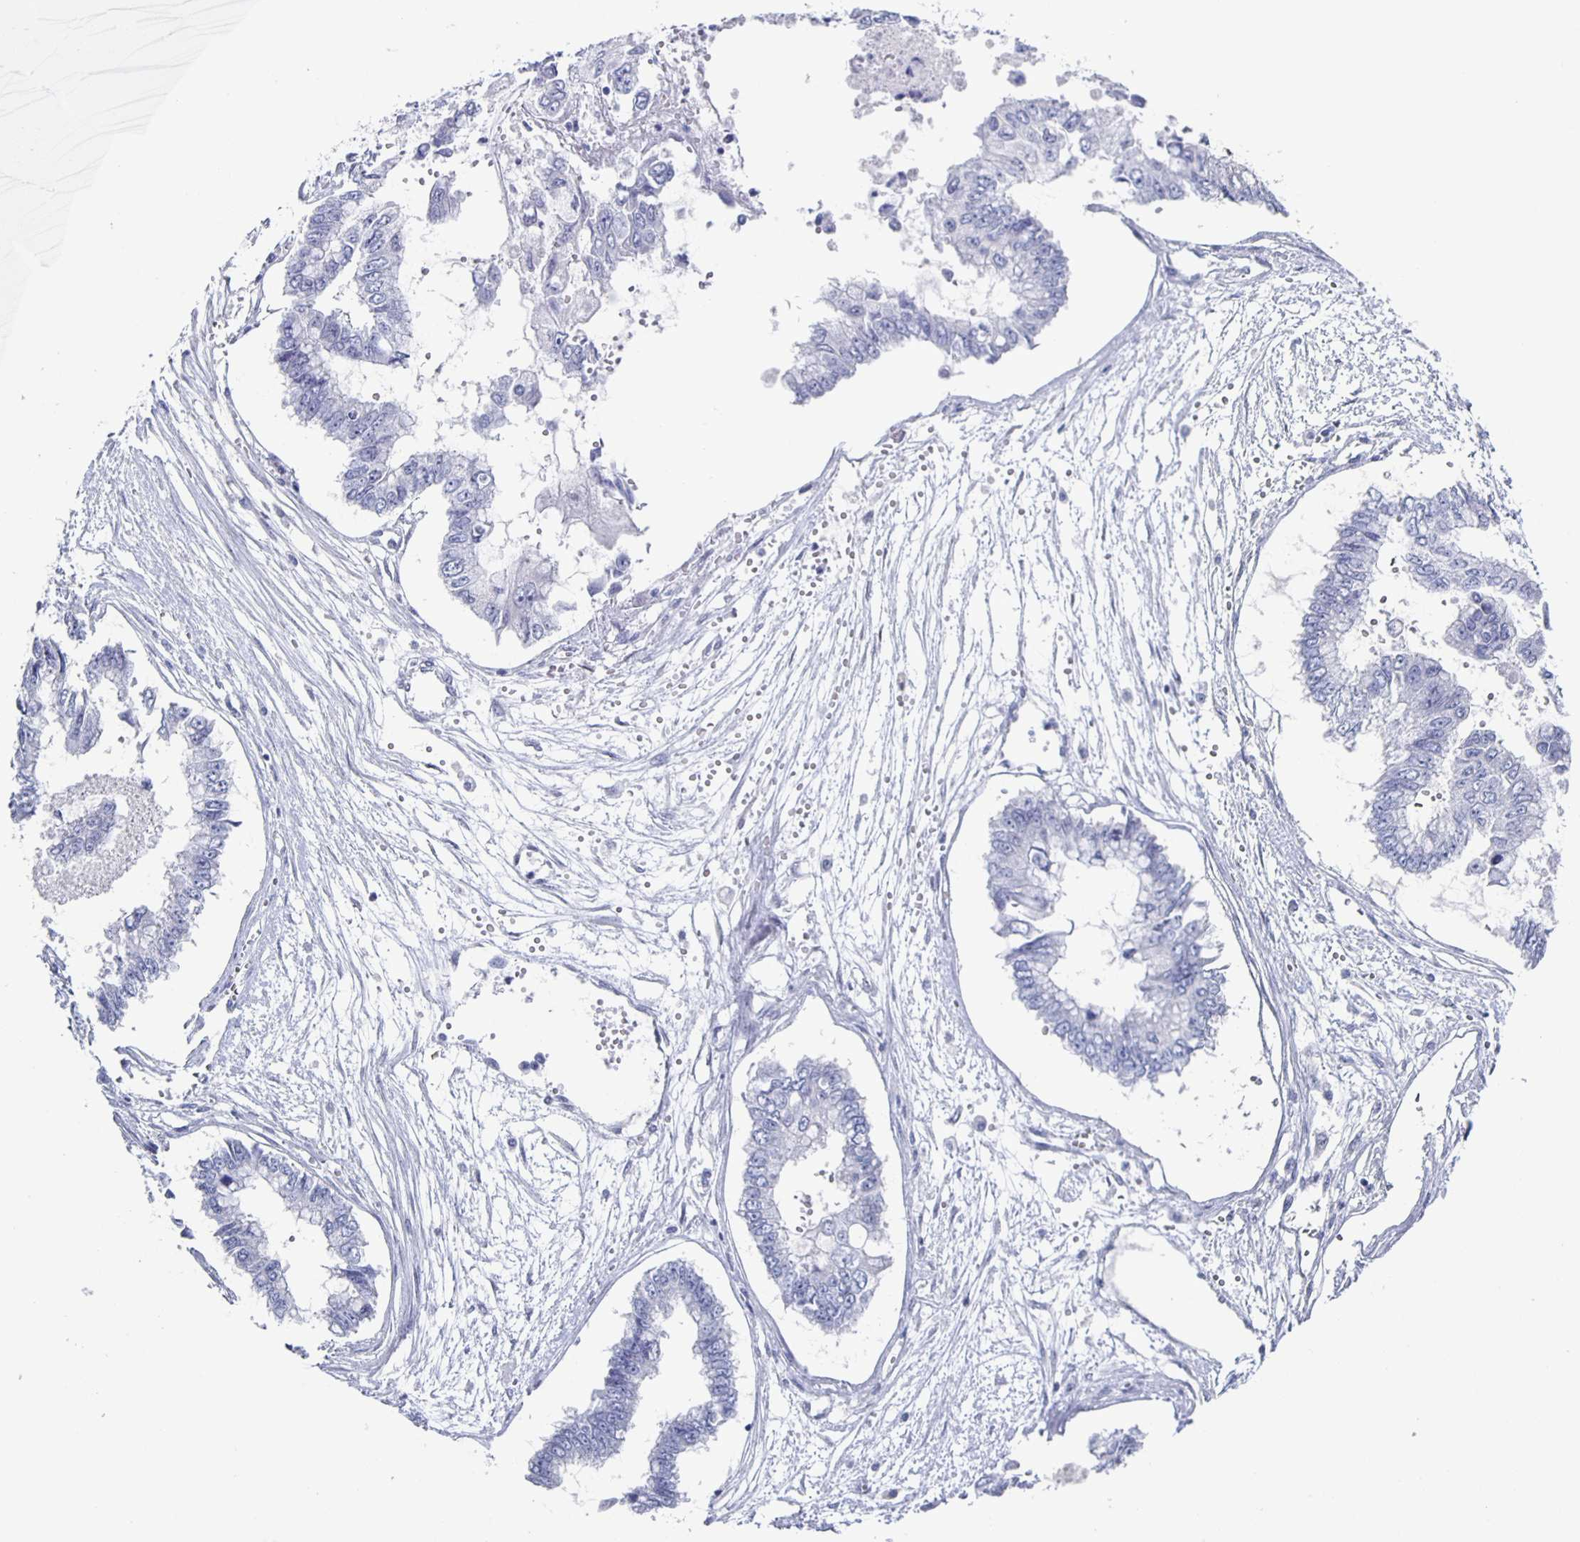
{"staining": {"intensity": "negative", "quantity": "none", "location": "none"}, "tissue": "ovarian cancer", "cell_type": "Tumor cells", "image_type": "cancer", "snomed": [{"axis": "morphology", "description": "Cystadenocarcinoma, mucinous, NOS"}, {"axis": "topography", "description": "Ovary"}], "caption": "There is no significant staining in tumor cells of mucinous cystadenocarcinoma (ovarian). Brightfield microscopy of immunohistochemistry (IHC) stained with DAB (3,3'-diaminobenzidine) (brown) and hematoxylin (blue), captured at high magnification.", "gene": "CCDC17", "patient": {"sex": "female", "age": 72}}